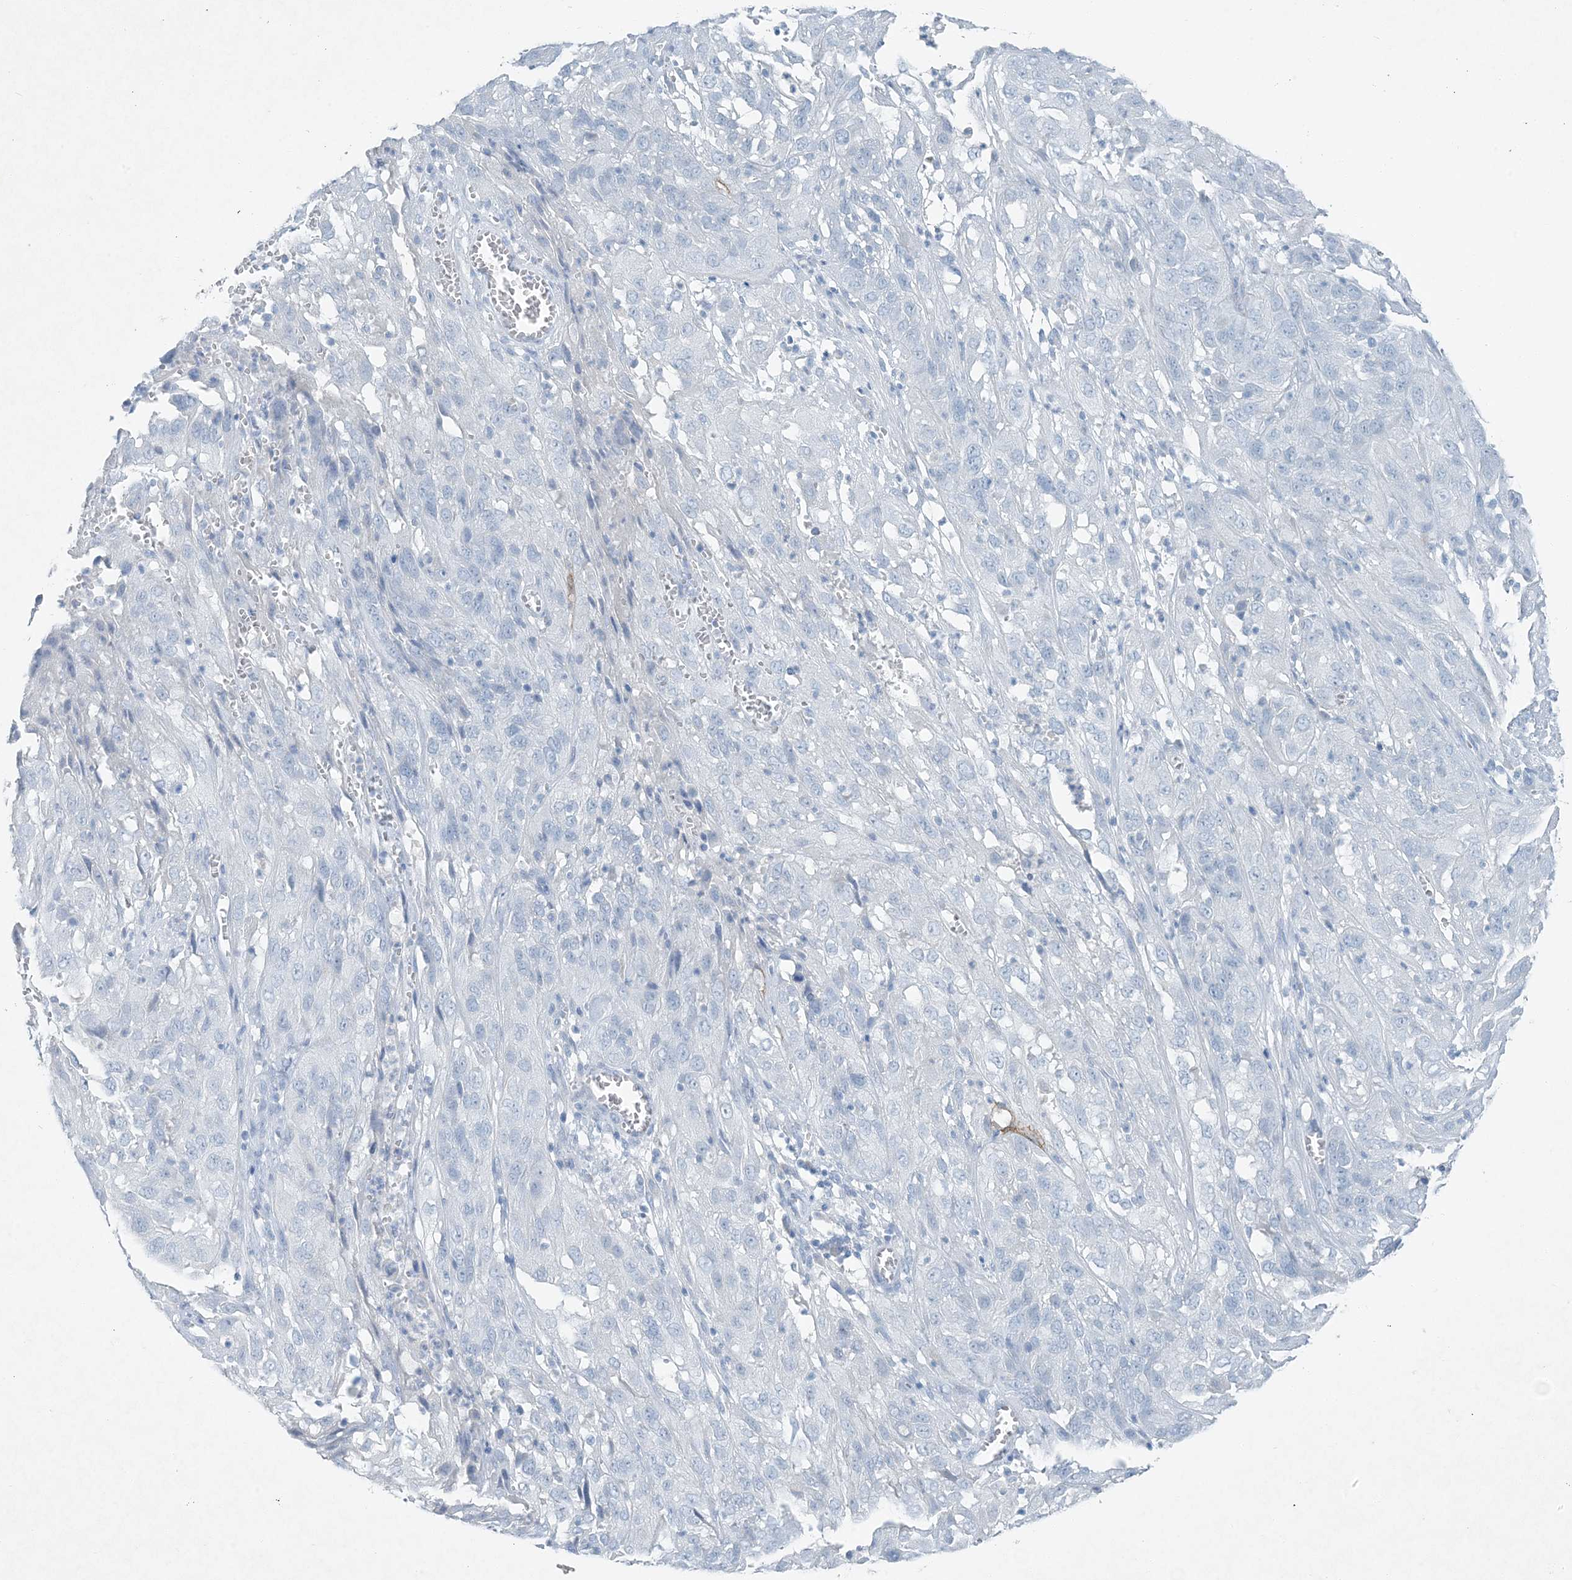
{"staining": {"intensity": "negative", "quantity": "none", "location": "none"}, "tissue": "cervical cancer", "cell_type": "Tumor cells", "image_type": "cancer", "snomed": [{"axis": "morphology", "description": "Squamous cell carcinoma, NOS"}, {"axis": "topography", "description": "Cervix"}], "caption": "Immunohistochemical staining of human cervical cancer reveals no significant positivity in tumor cells.", "gene": "PGM5", "patient": {"sex": "female", "age": 32}}